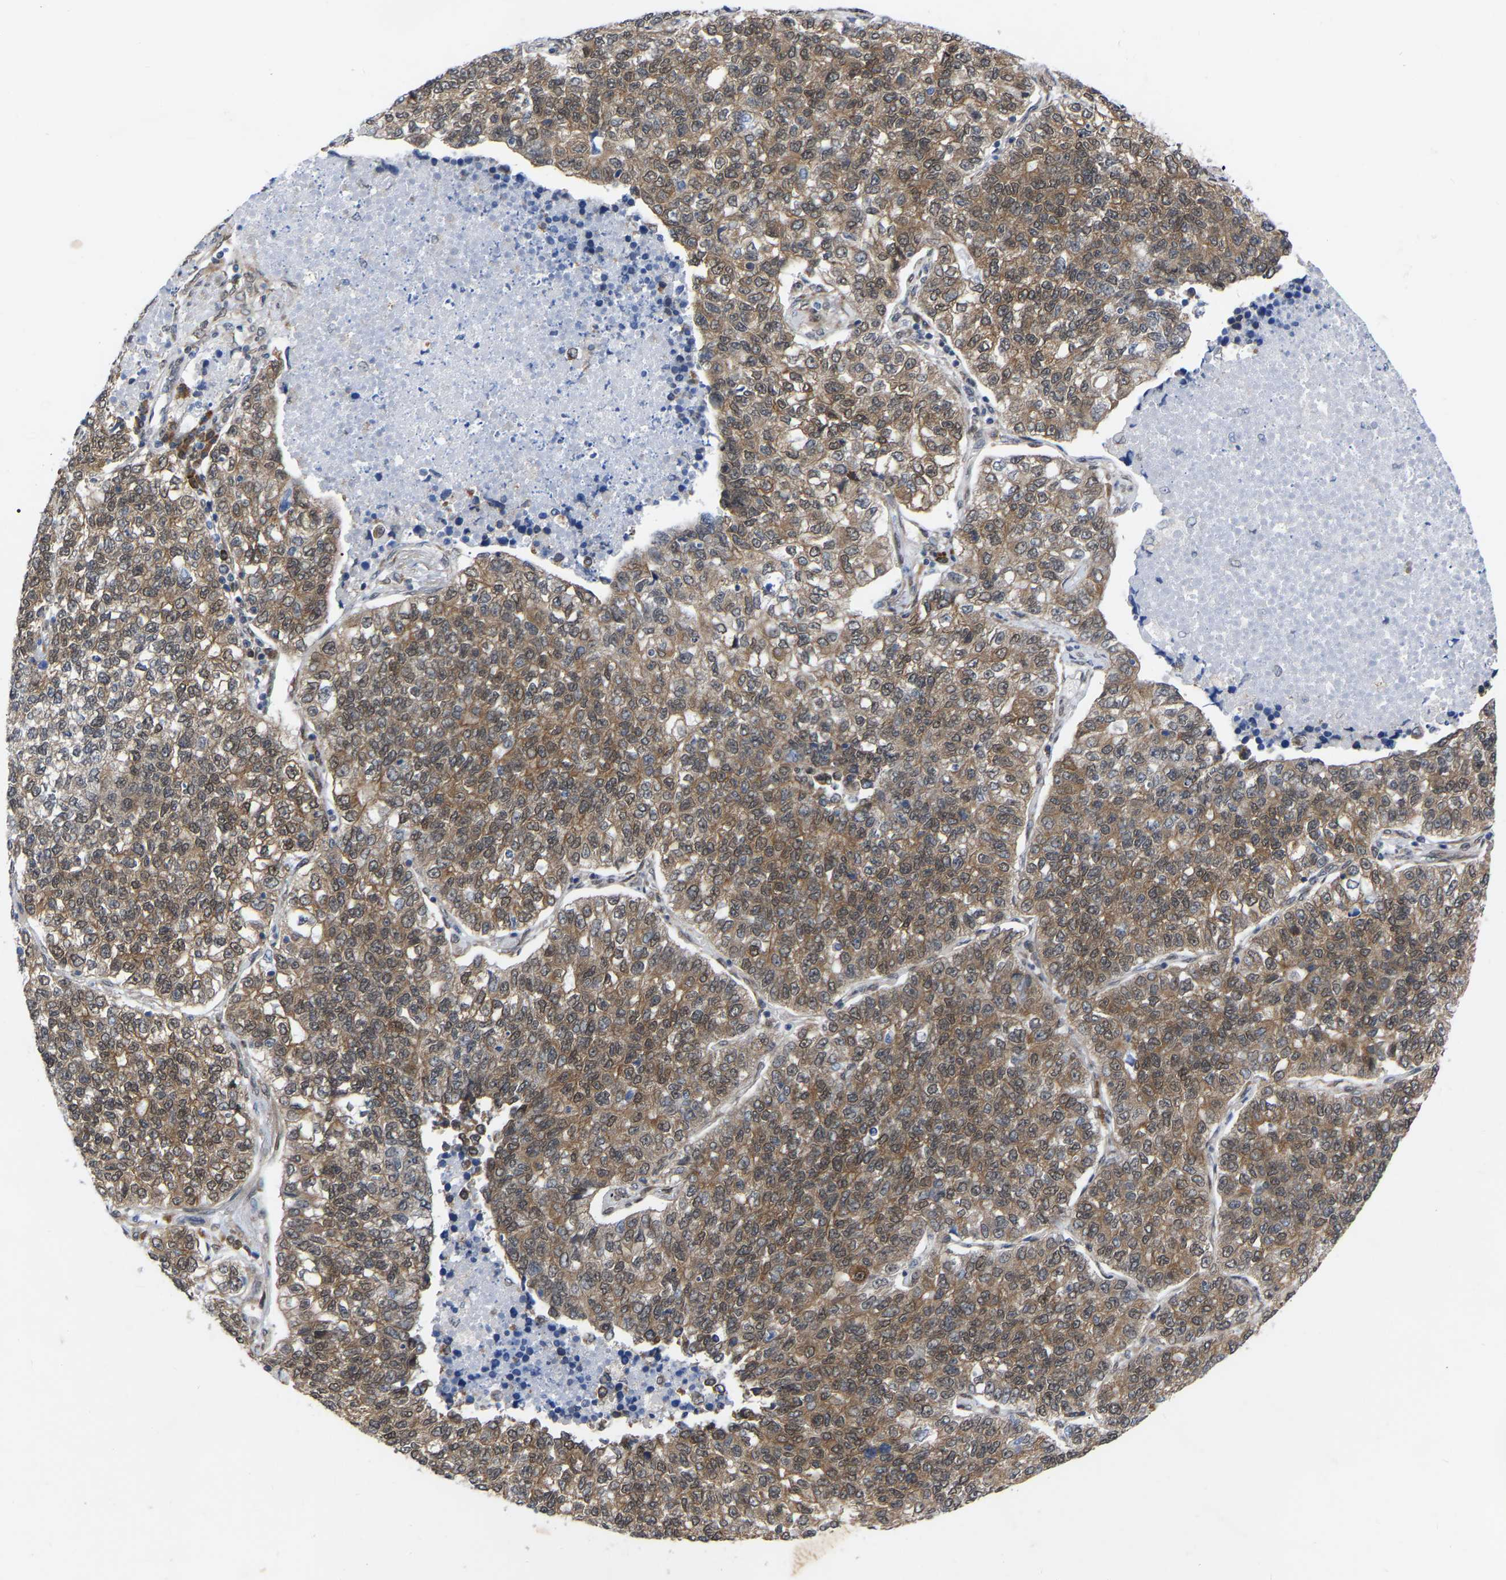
{"staining": {"intensity": "moderate", "quantity": ">75%", "location": "cytoplasmic/membranous,nuclear"}, "tissue": "lung cancer", "cell_type": "Tumor cells", "image_type": "cancer", "snomed": [{"axis": "morphology", "description": "Adenocarcinoma, NOS"}, {"axis": "topography", "description": "Lung"}], "caption": "Moderate cytoplasmic/membranous and nuclear protein expression is seen in about >75% of tumor cells in lung cancer. (brown staining indicates protein expression, while blue staining denotes nuclei).", "gene": "UBE4B", "patient": {"sex": "male", "age": 49}}